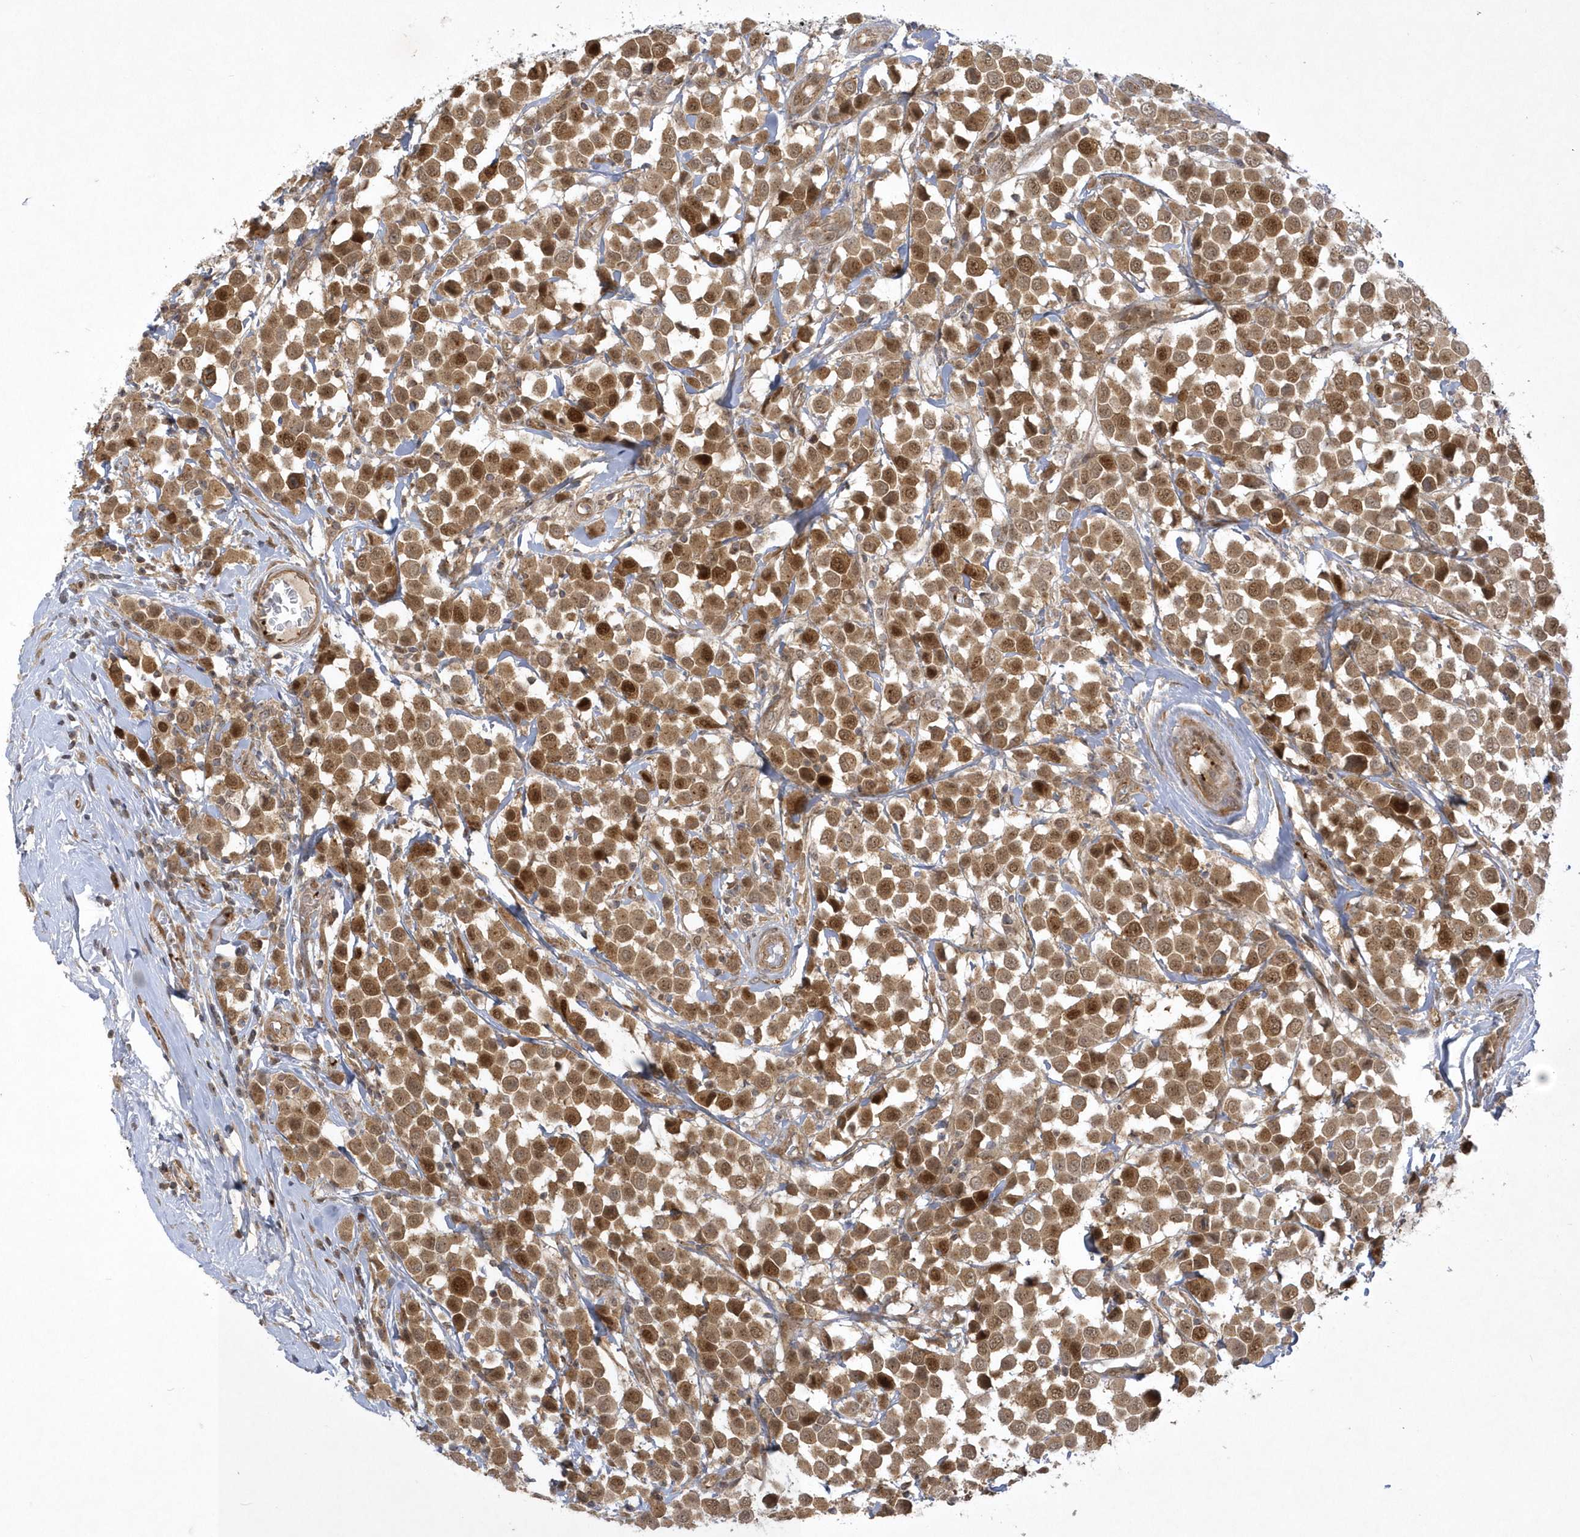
{"staining": {"intensity": "moderate", "quantity": ">75%", "location": "cytoplasmic/membranous,nuclear"}, "tissue": "breast cancer", "cell_type": "Tumor cells", "image_type": "cancer", "snomed": [{"axis": "morphology", "description": "Duct carcinoma"}, {"axis": "topography", "description": "Breast"}], "caption": "Human breast cancer stained with a brown dye reveals moderate cytoplasmic/membranous and nuclear positive positivity in about >75% of tumor cells.", "gene": "NAF1", "patient": {"sex": "female", "age": 61}}